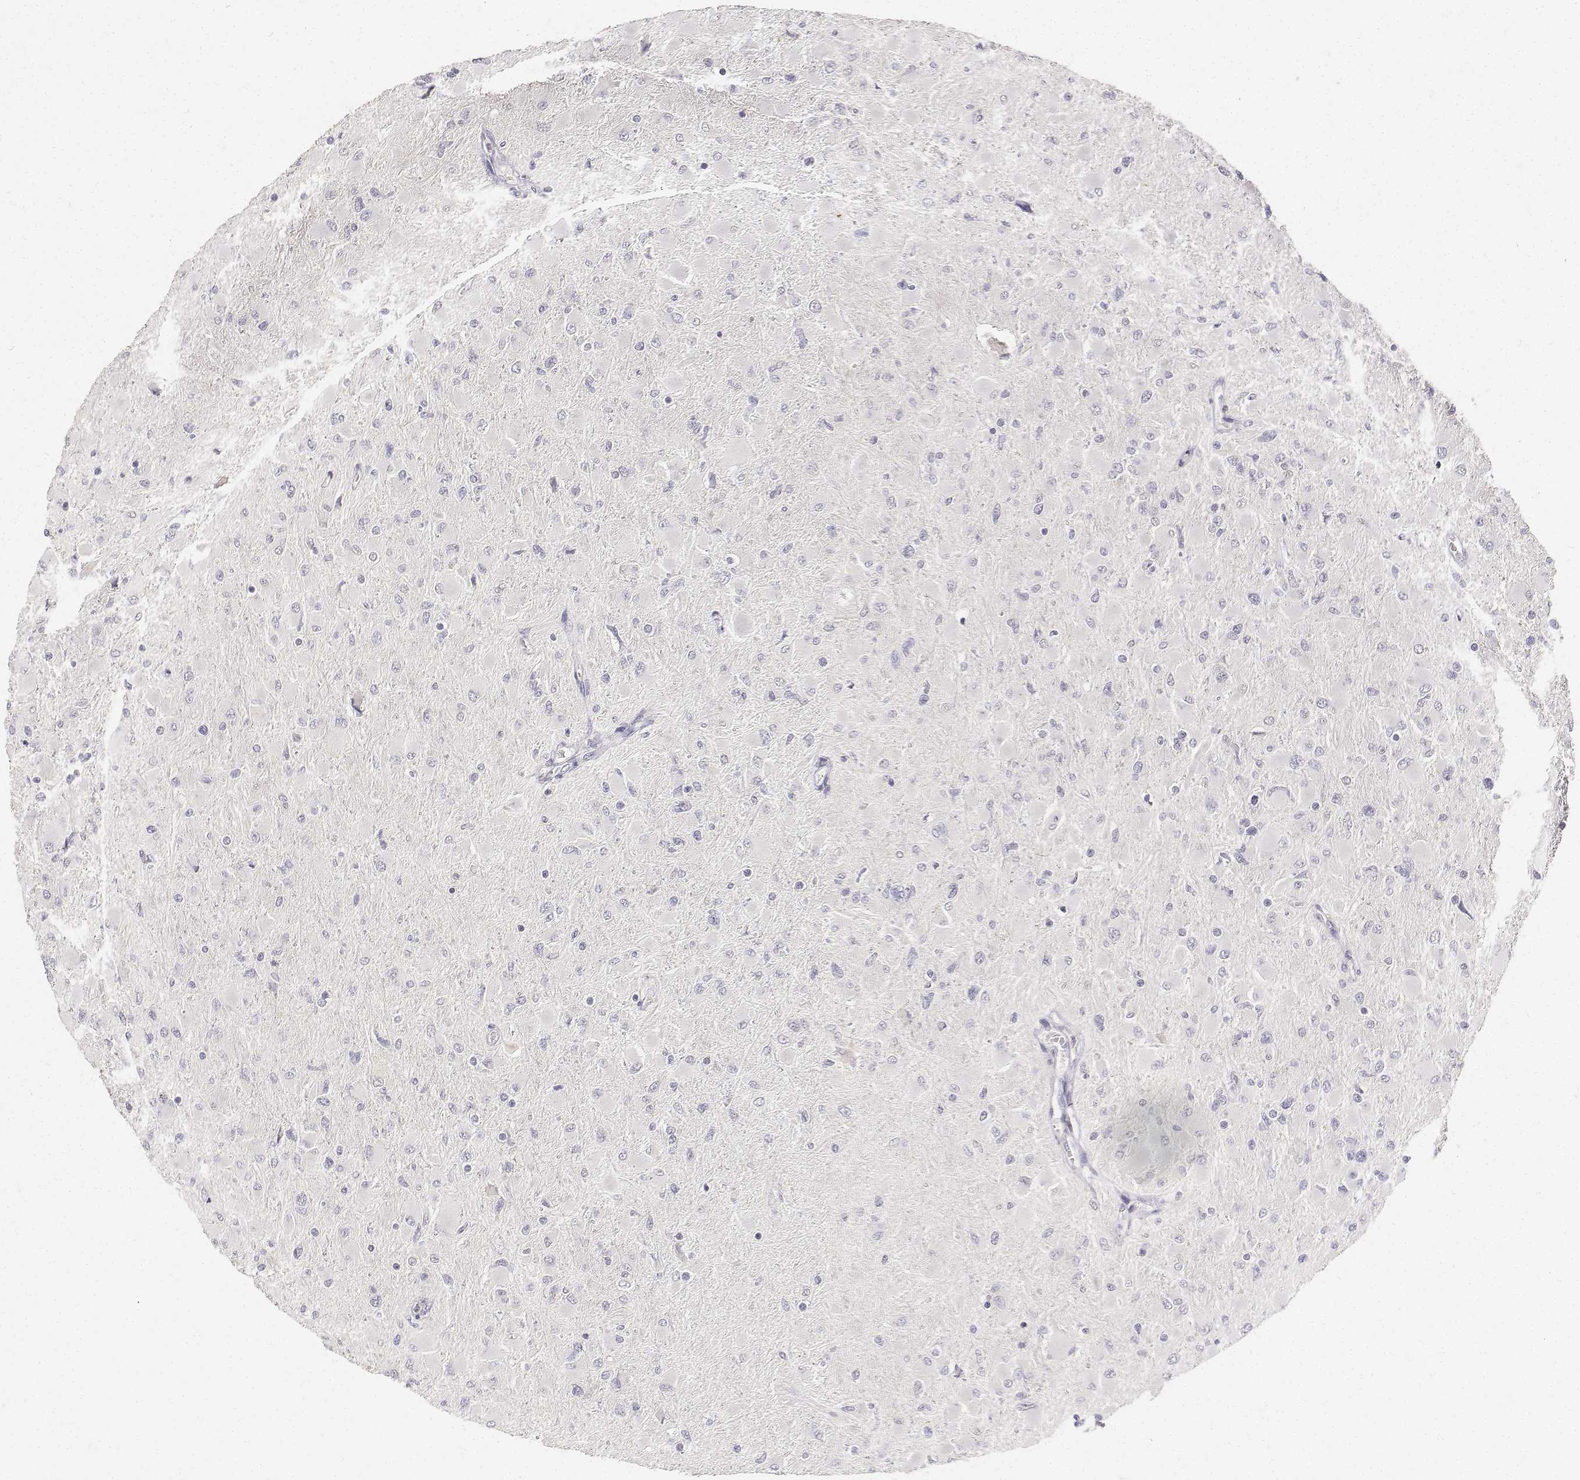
{"staining": {"intensity": "negative", "quantity": "none", "location": "none"}, "tissue": "glioma", "cell_type": "Tumor cells", "image_type": "cancer", "snomed": [{"axis": "morphology", "description": "Glioma, malignant, High grade"}, {"axis": "topography", "description": "Cerebral cortex"}], "caption": "This image is of high-grade glioma (malignant) stained with IHC to label a protein in brown with the nuclei are counter-stained blue. There is no expression in tumor cells.", "gene": "PAEP", "patient": {"sex": "female", "age": 36}}